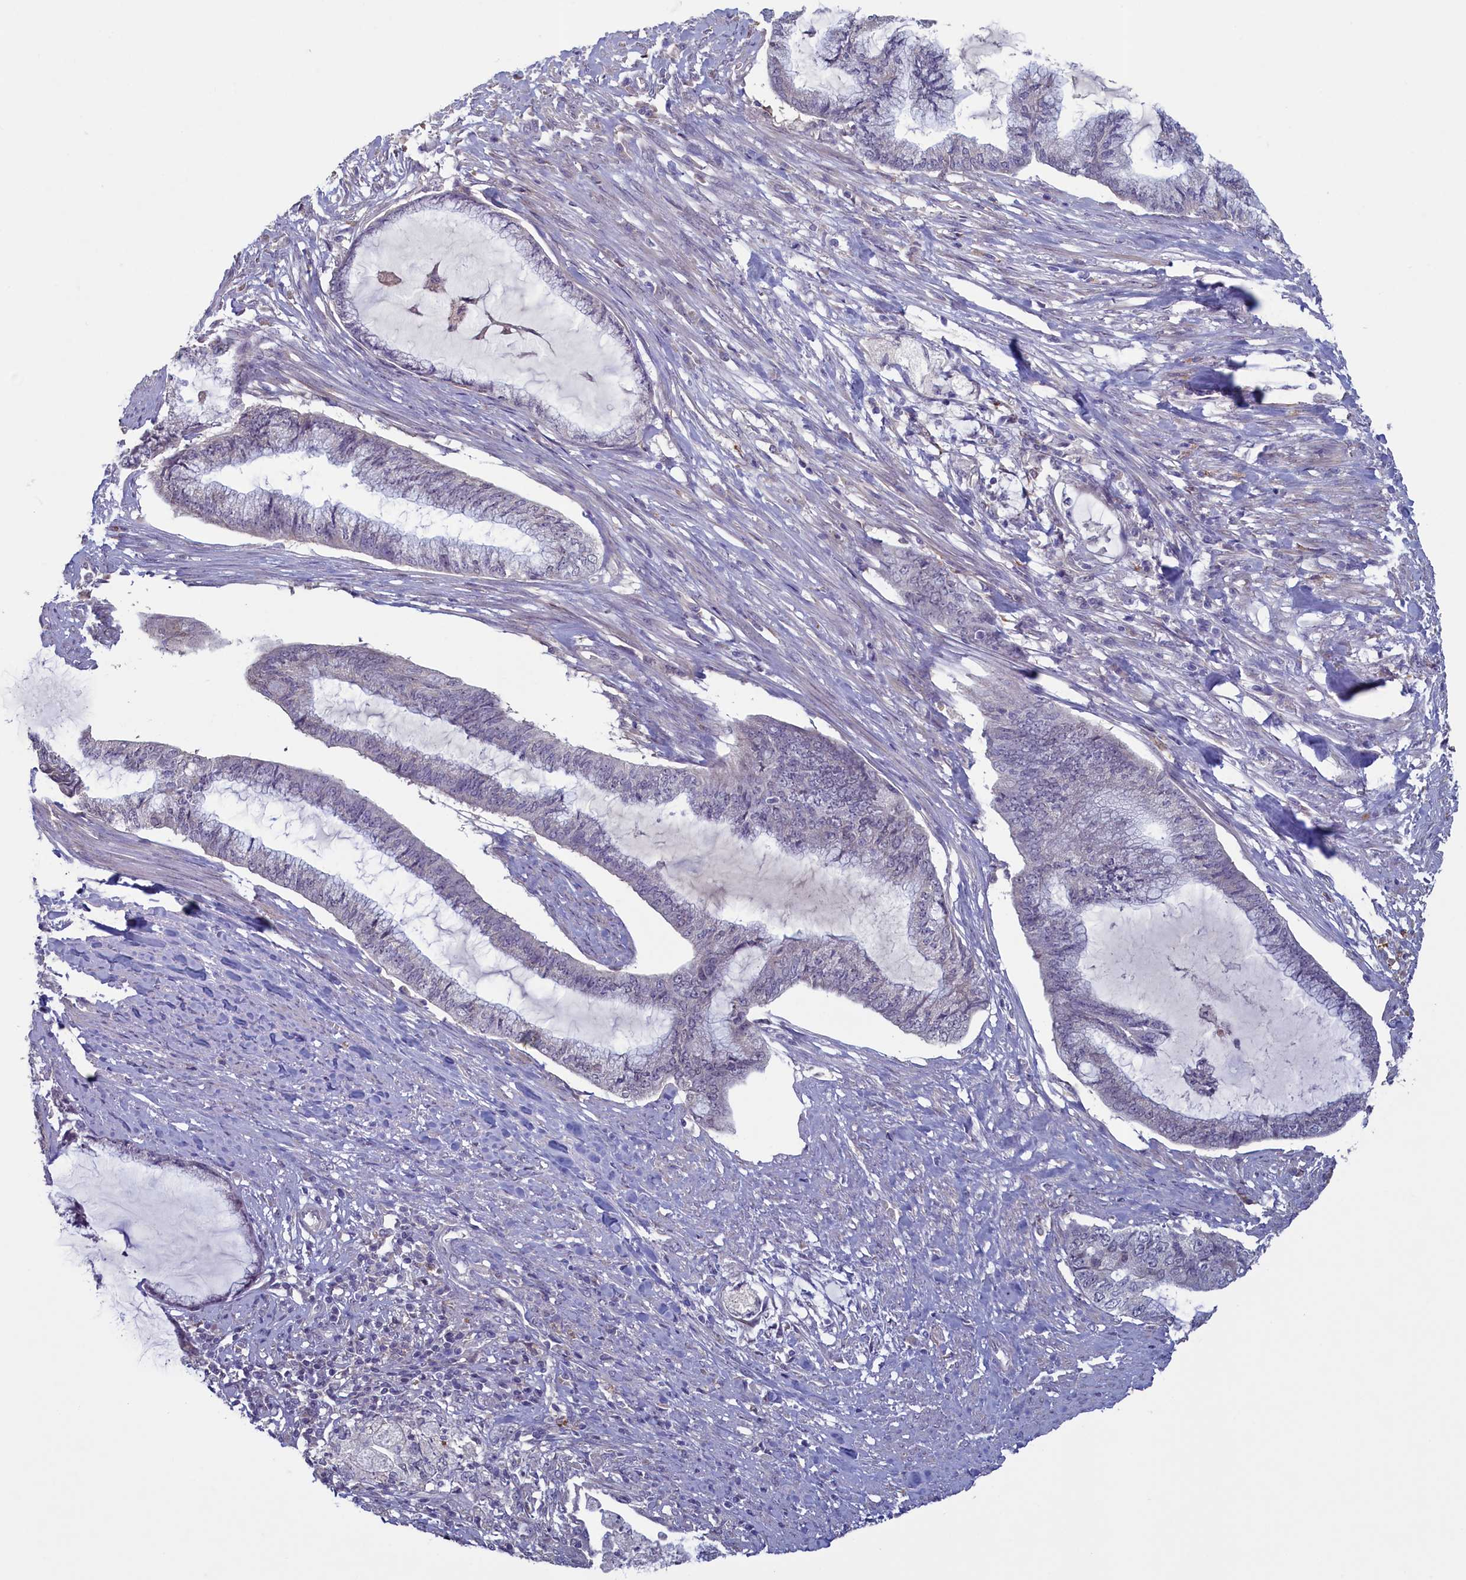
{"staining": {"intensity": "negative", "quantity": "none", "location": "none"}, "tissue": "endometrial cancer", "cell_type": "Tumor cells", "image_type": "cancer", "snomed": [{"axis": "morphology", "description": "Adenocarcinoma, NOS"}, {"axis": "topography", "description": "Endometrium"}], "caption": "There is no significant expression in tumor cells of endometrial cancer (adenocarcinoma).", "gene": "ATF7IP2", "patient": {"sex": "female", "age": 86}}